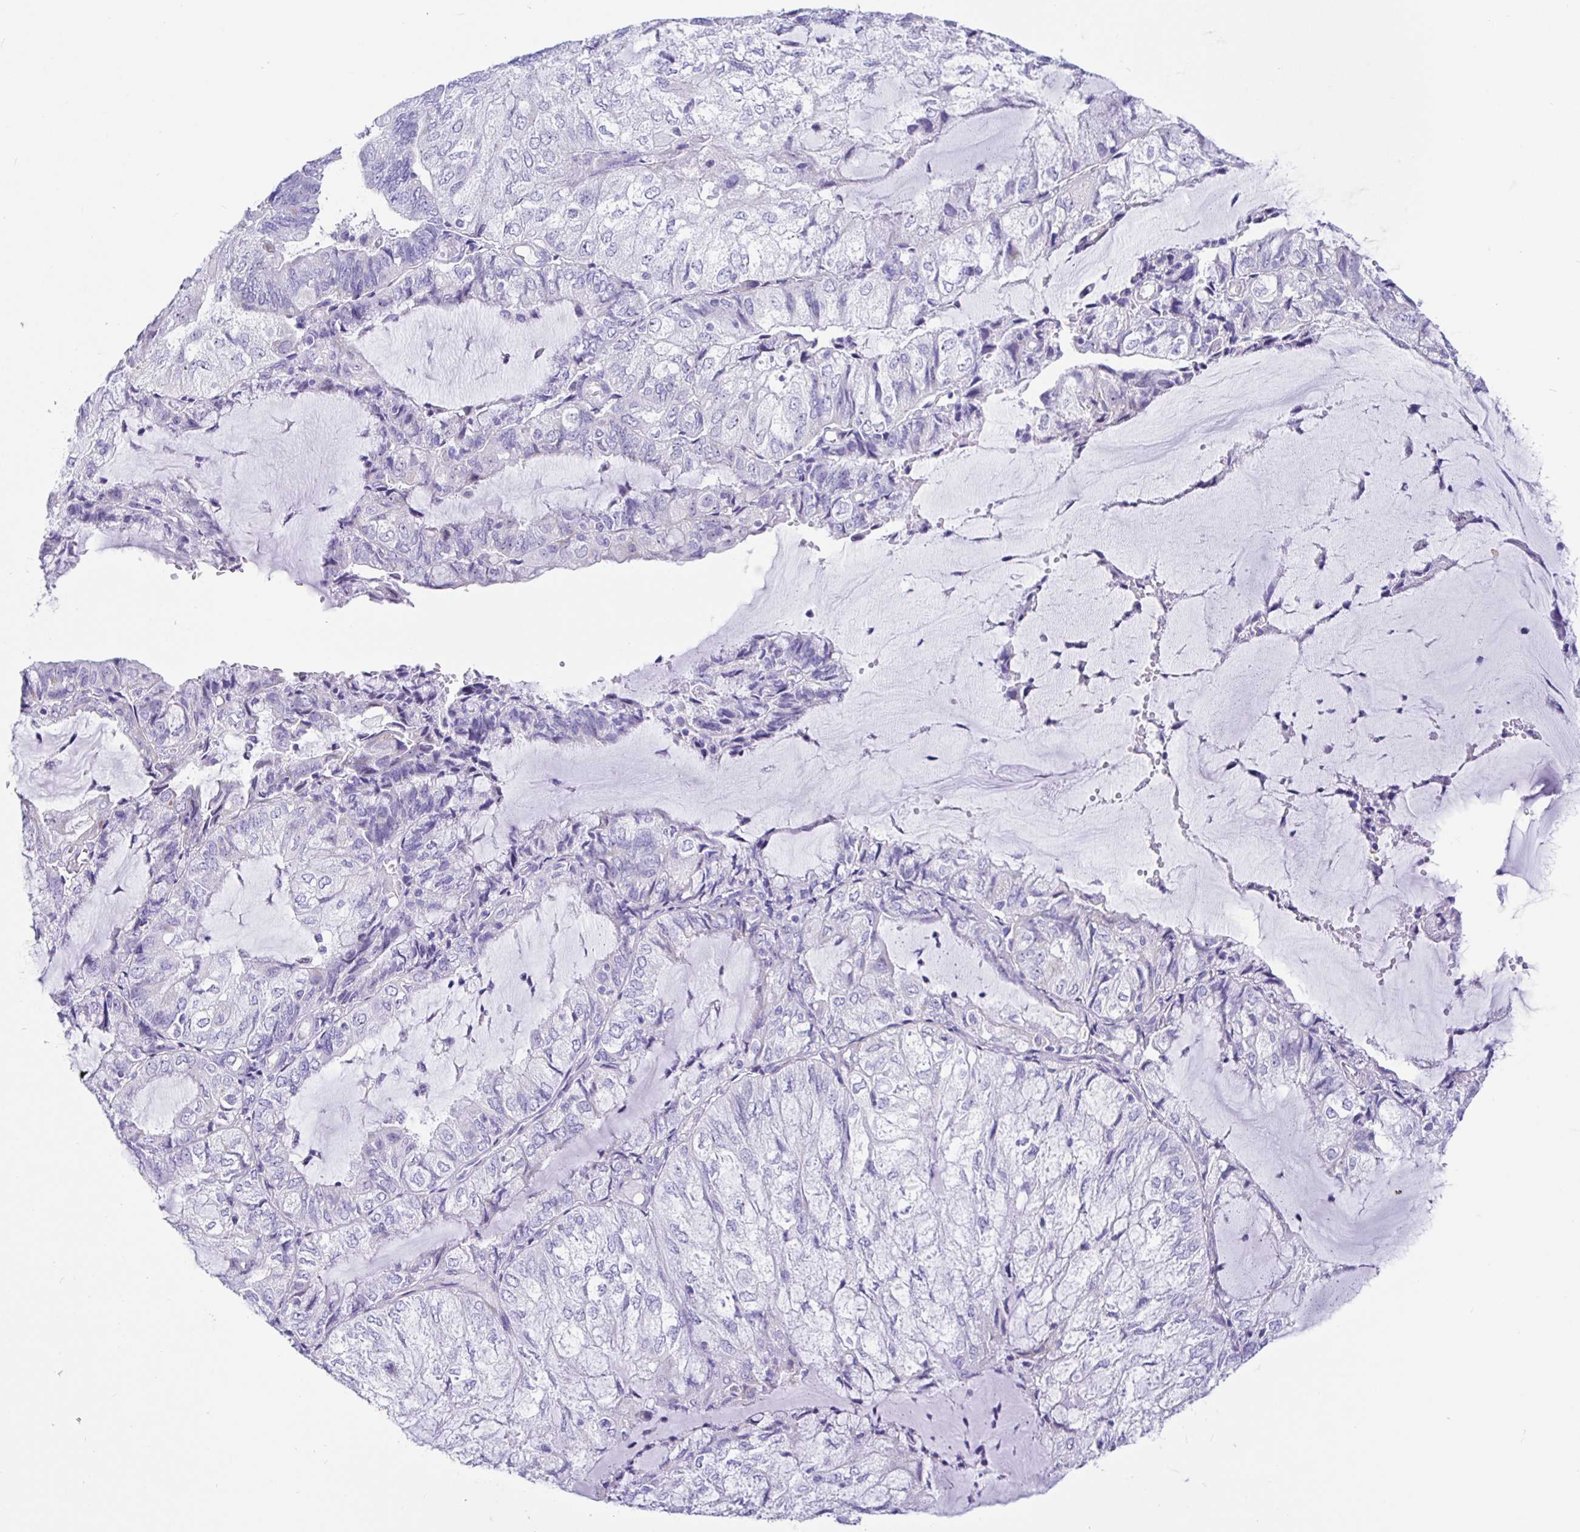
{"staining": {"intensity": "negative", "quantity": "none", "location": "none"}, "tissue": "endometrial cancer", "cell_type": "Tumor cells", "image_type": "cancer", "snomed": [{"axis": "morphology", "description": "Adenocarcinoma, NOS"}, {"axis": "topography", "description": "Endometrium"}], "caption": "Tumor cells are negative for brown protein staining in endometrial adenocarcinoma. Brightfield microscopy of IHC stained with DAB (brown) and hematoxylin (blue), captured at high magnification.", "gene": "PRAMEF19", "patient": {"sex": "female", "age": 81}}